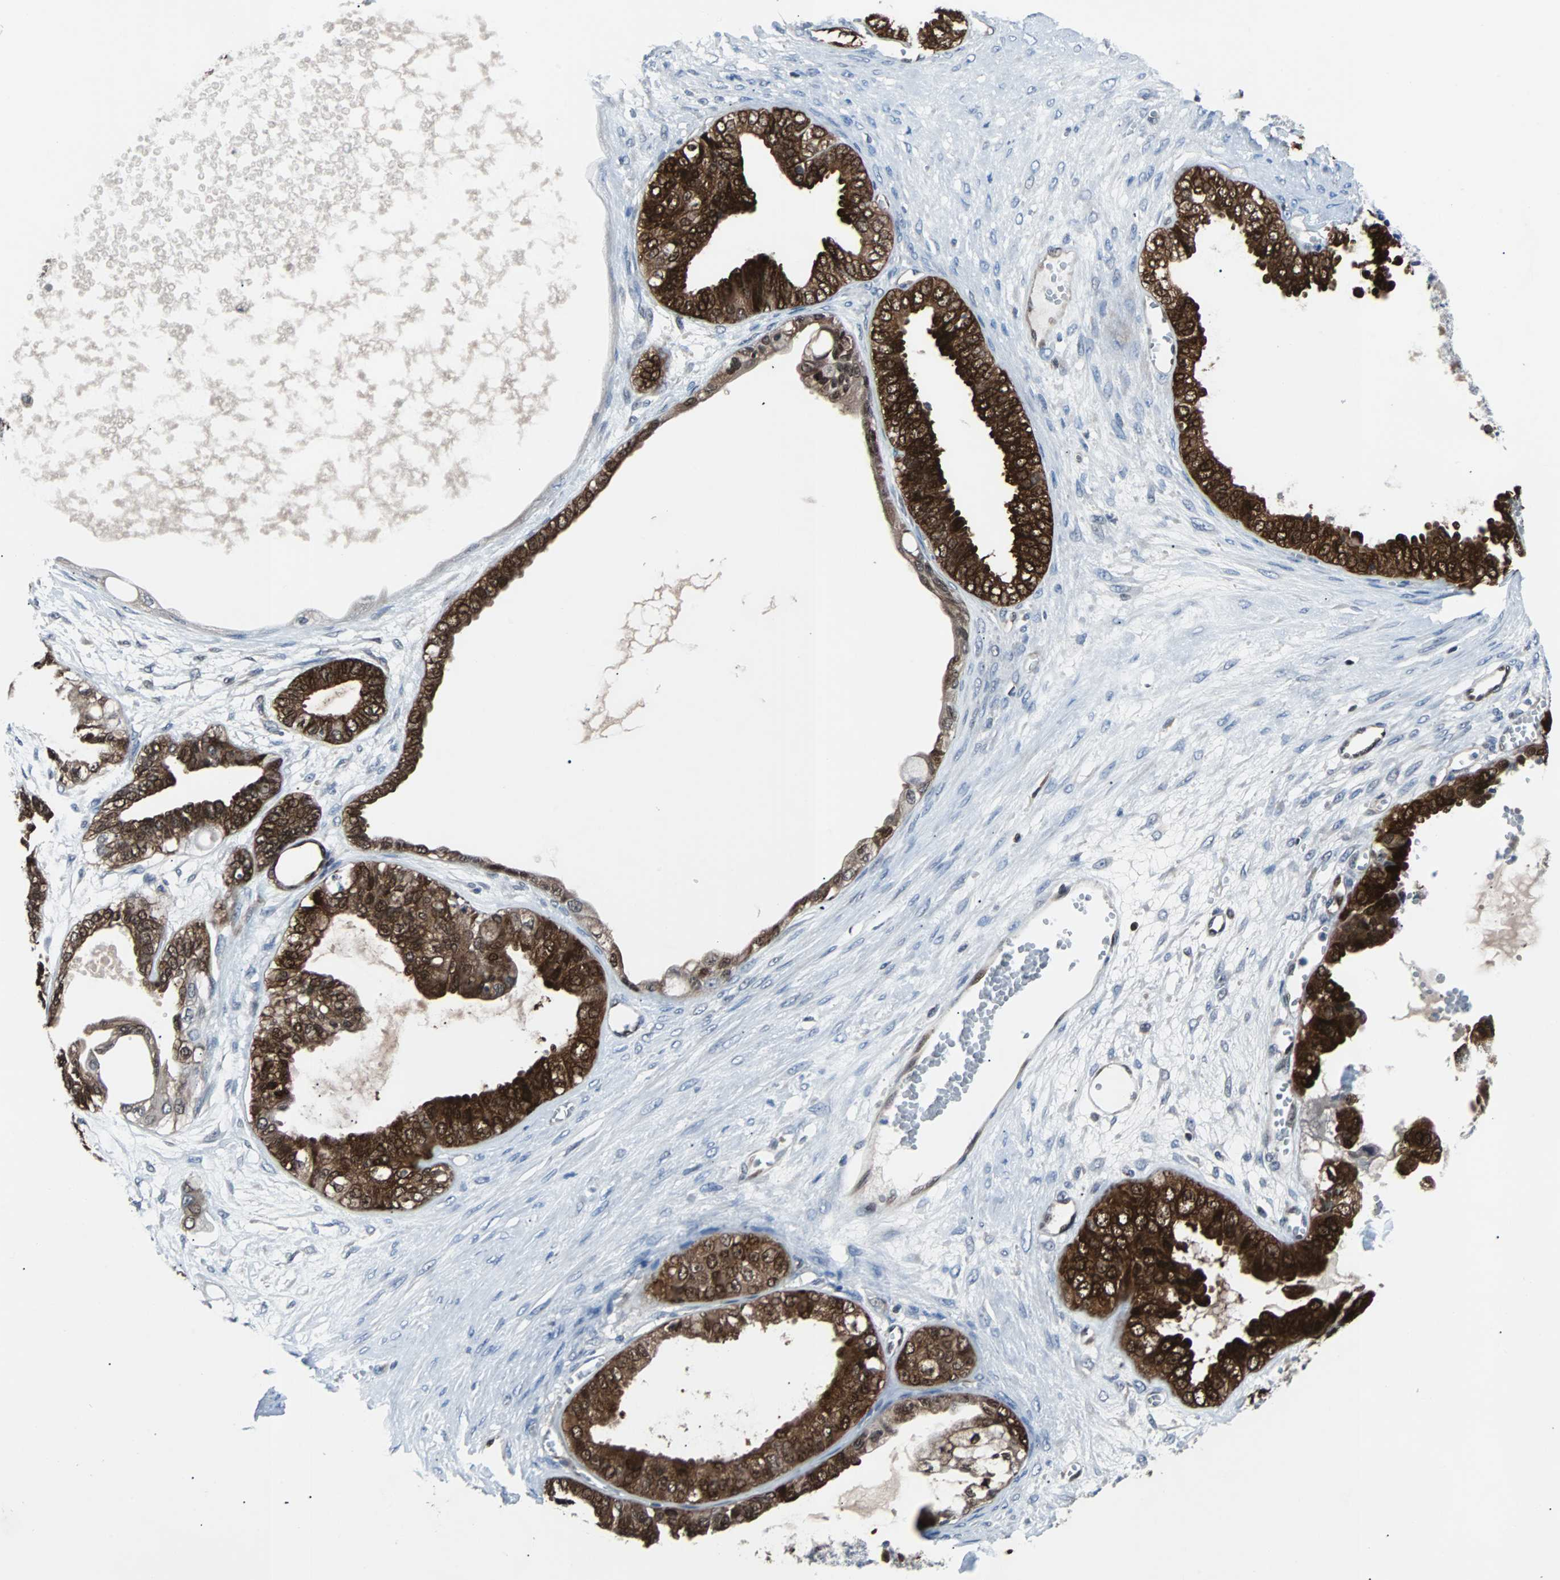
{"staining": {"intensity": "strong", "quantity": ">75%", "location": "cytoplasmic/membranous,nuclear"}, "tissue": "ovarian cancer", "cell_type": "Tumor cells", "image_type": "cancer", "snomed": [{"axis": "morphology", "description": "Carcinoma, NOS"}, {"axis": "morphology", "description": "Carcinoma, endometroid"}, {"axis": "topography", "description": "Ovary"}], "caption": "Endometroid carcinoma (ovarian) stained for a protein shows strong cytoplasmic/membranous and nuclear positivity in tumor cells.", "gene": "MAP2K6", "patient": {"sex": "female", "age": 50}}